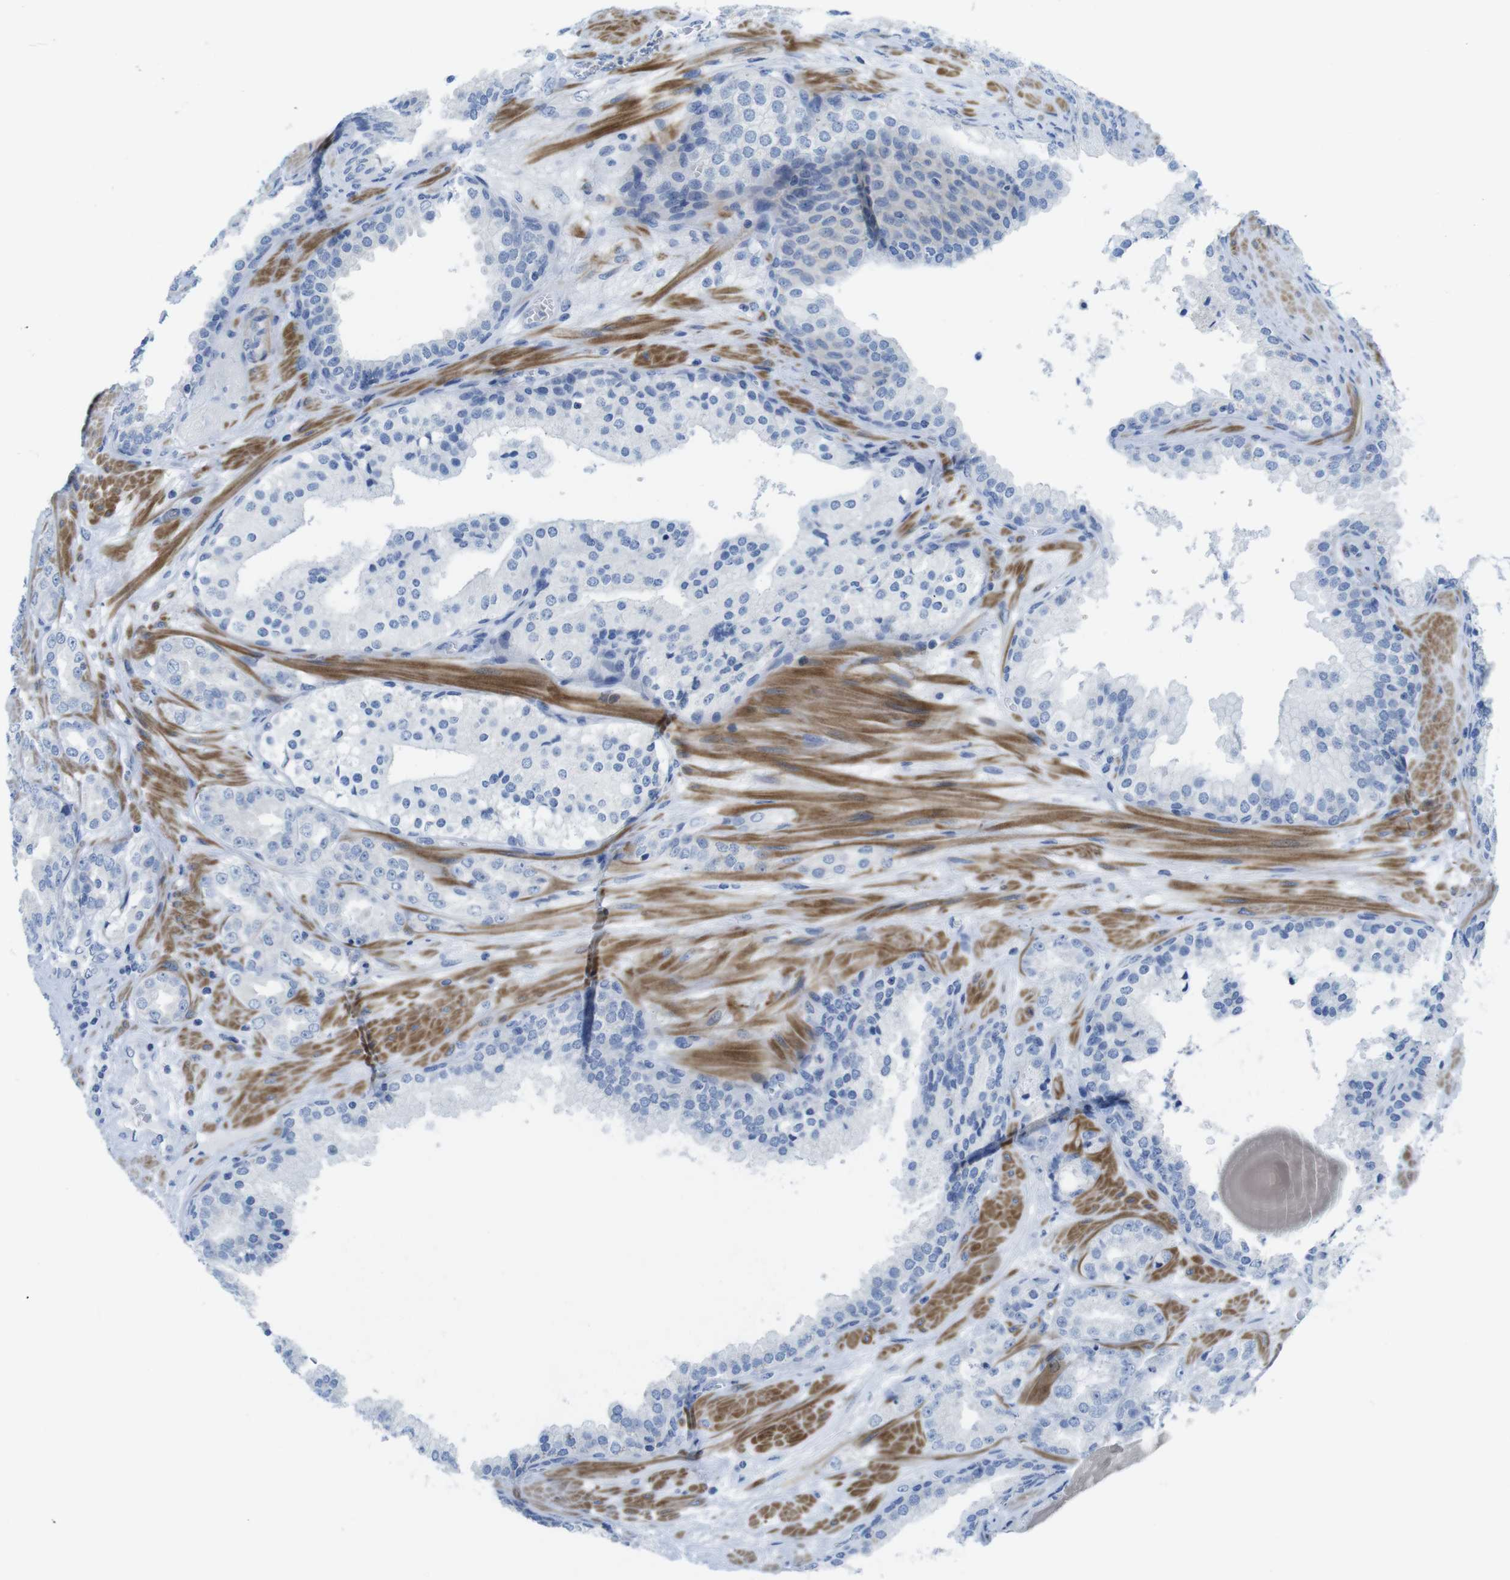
{"staining": {"intensity": "negative", "quantity": "none", "location": "none"}, "tissue": "prostate cancer", "cell_type": "Tumor cells", "image_type": "cancer", "snomed": [{"axis": "morphology", "description": "Adenocarcinoma, High grade"}, {"axis": "topography", "description": "Prostate"}], "caption": "The micrograph displays no significant staining in tumor cells of adenocarcinoma (high-grade) (prostate).", "gene": "ASIC5", "patient": {"sex": "male", "age": 65}}